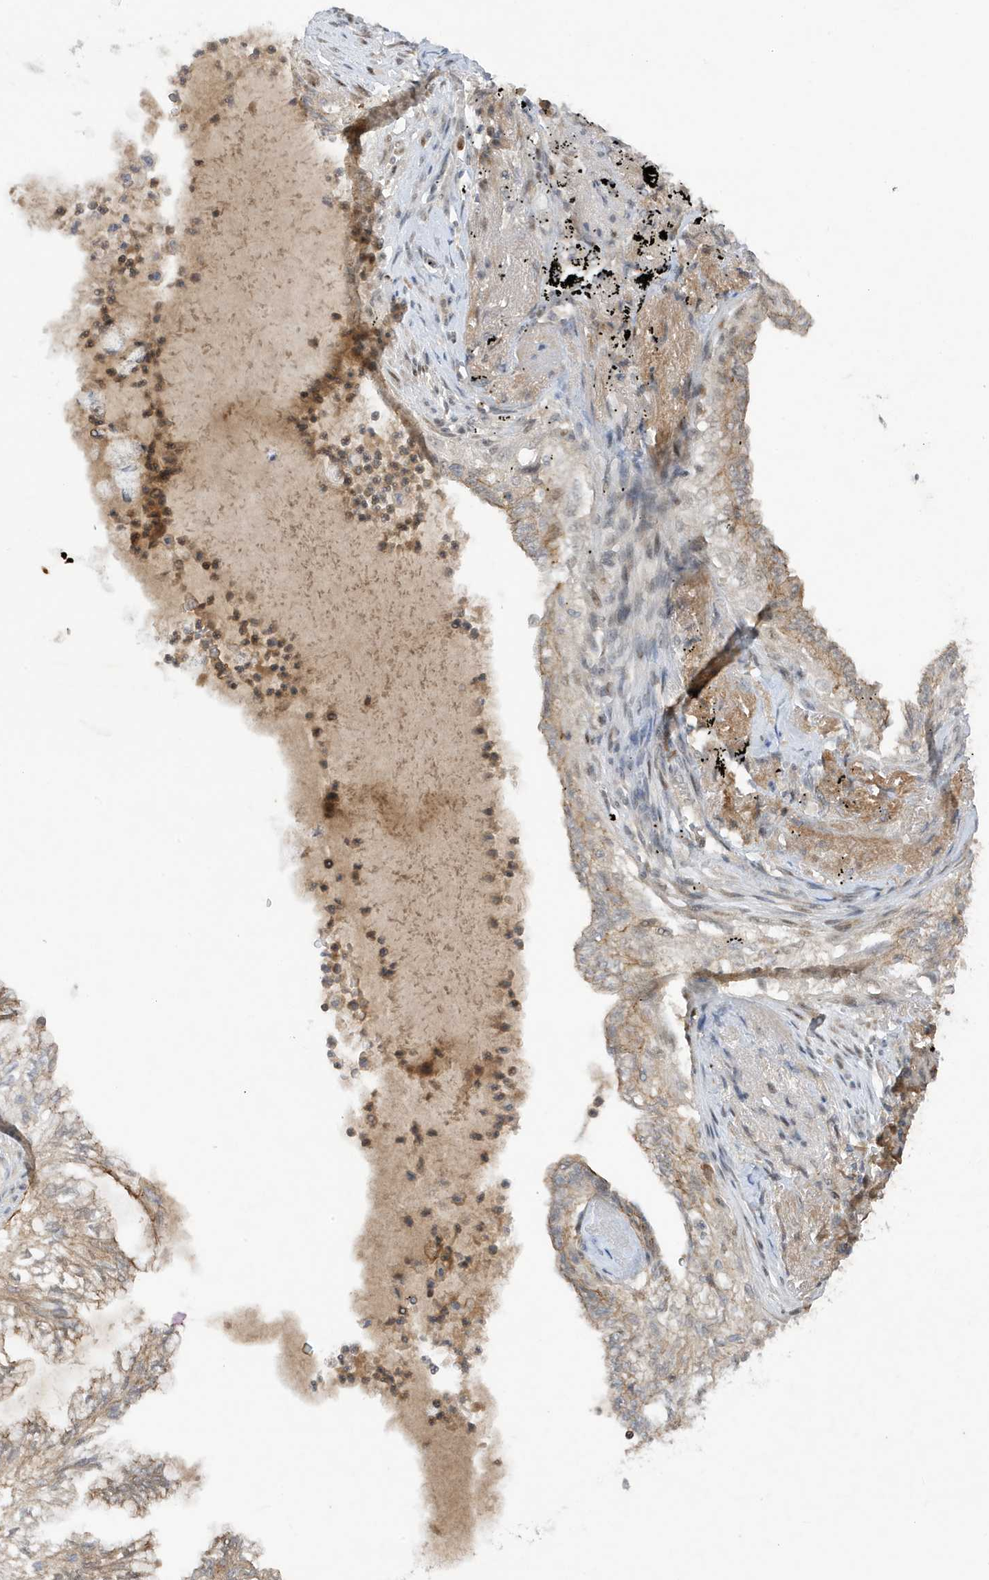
{"staining": {"intensity": "weak", "quantity": "25%-75%", "location": "cytoplasmic/membranous"}, "tissue": "lung cancer", "cell_type": "Tumor cells", "image_type": "cancer", "snomed": [{"axis": "morphology", "description": "Adenocarcinoma, NOS"}, {"axis": "topography", "description": "Lung"}], "caption": "Protein staining of adenocarcinoma (lung) tissue reveals weak cytoplasmic/membranous staining in approximately 25%-75% of tumor cells.", "gene": "MAST3", "patient": {"sex": "female", "age": 70}}